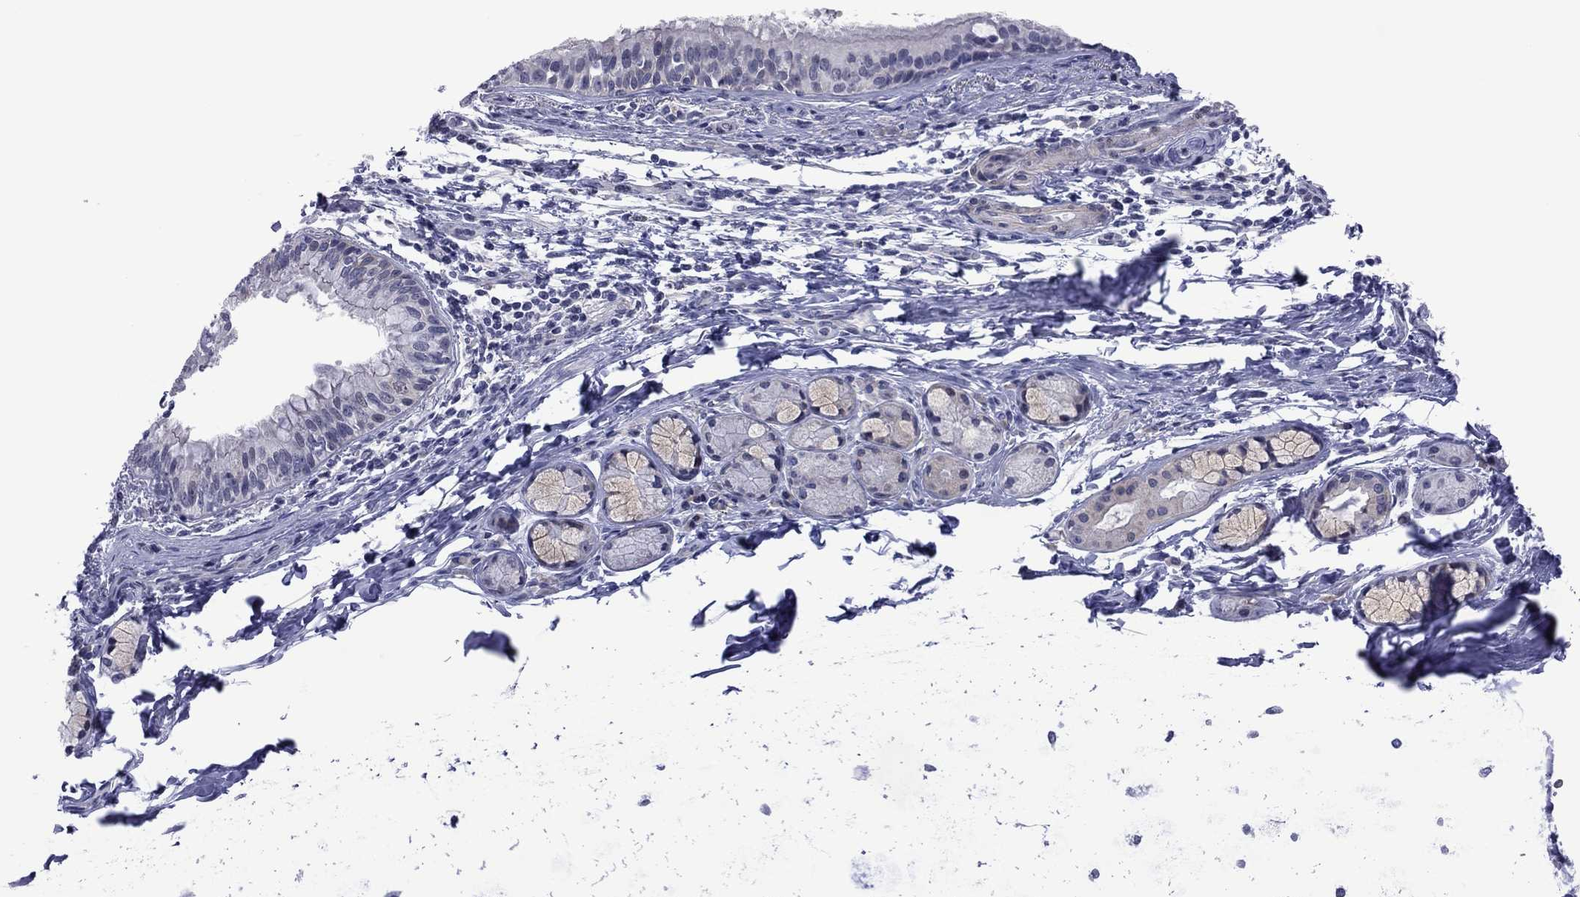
{"staining": {"intensity": "negative", "quantity": "none", "location": "none"}, "tissue": "bronchus", "cell_type": "Respiratory epithelial cells", "image_type": "normal", "snomed": [{"axis": "morphology", "description": "Normal tissue, NOS"}, {"axis": "morphology", "description": "Squamous cell carcinoma, NOS"}, {"axis": "topography", "description": "Bronchus"}, {"axis": "topography", "description": "Lung"}], "caption": "This is an IHC image of unremarkable human bronchus. There is no staining in respiratory epithelial cells.", "gene": "POU5F2", "patient": {"sex": "male", "age": 69}}